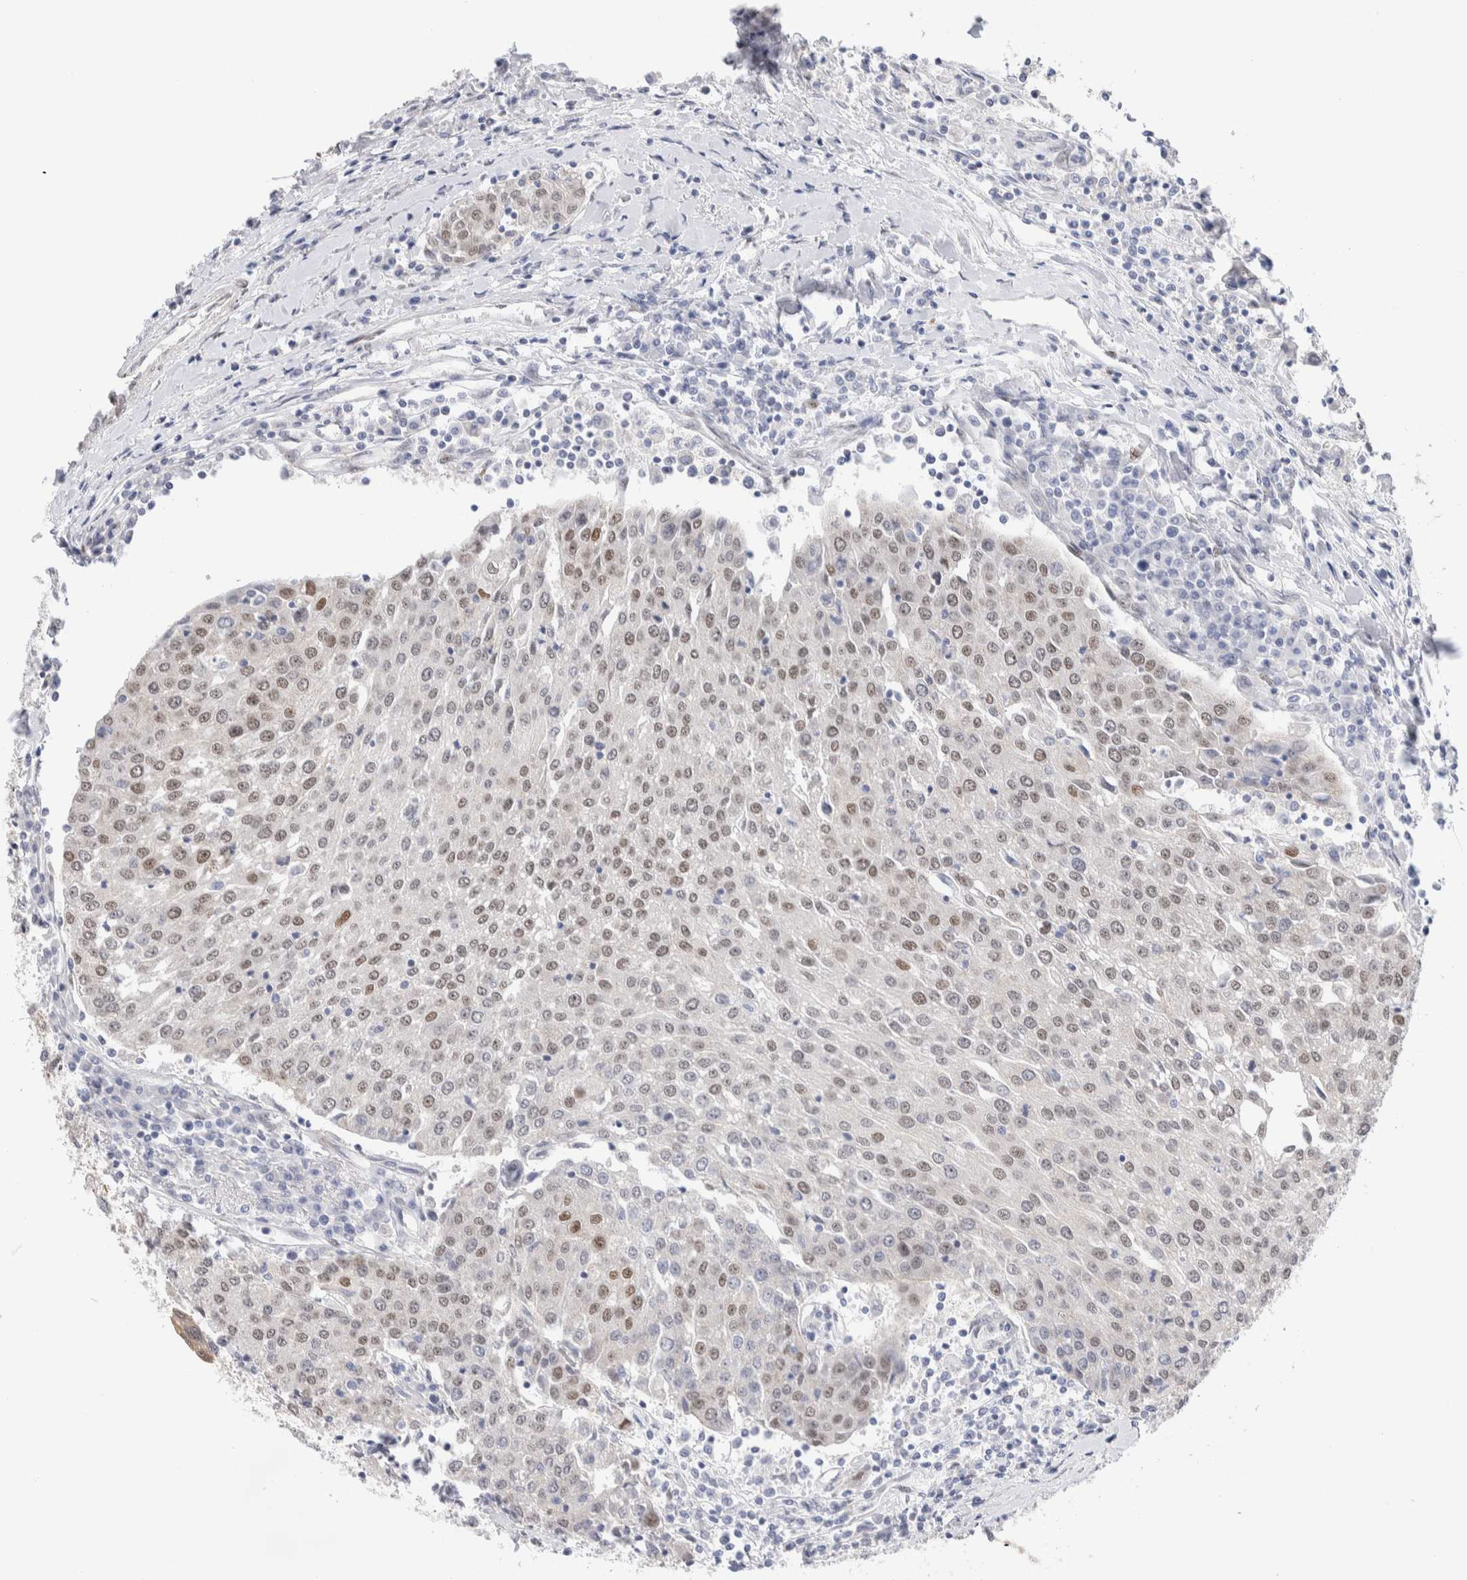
{"staining": {"intensity": "weak", "quantity": "25%-75%", "location": "nuclear"}, "tissue": "urothelial cancer", "cell_type": "Tumor cells", "image_type": "cancer", "snomed": [{"axis": "morphology", "description": "Urothelial carcinoma, High grade"}, {"axis": "topography", "description": "Urinary bladder"}], "caption": "Immunohistochemistry staining of urothelial carcinoma (high-grade), which shows low levels of weak nuclear staining in approximately 25%-75% of tumor cells indicating weak nuclear protein staining. The staining was performed using DAB (brown) for protein detection and nuclei were counterstained in hematoxylin (blue).", "gene": "NSMAF", "patient": {"sex": "female", "age": 85}}